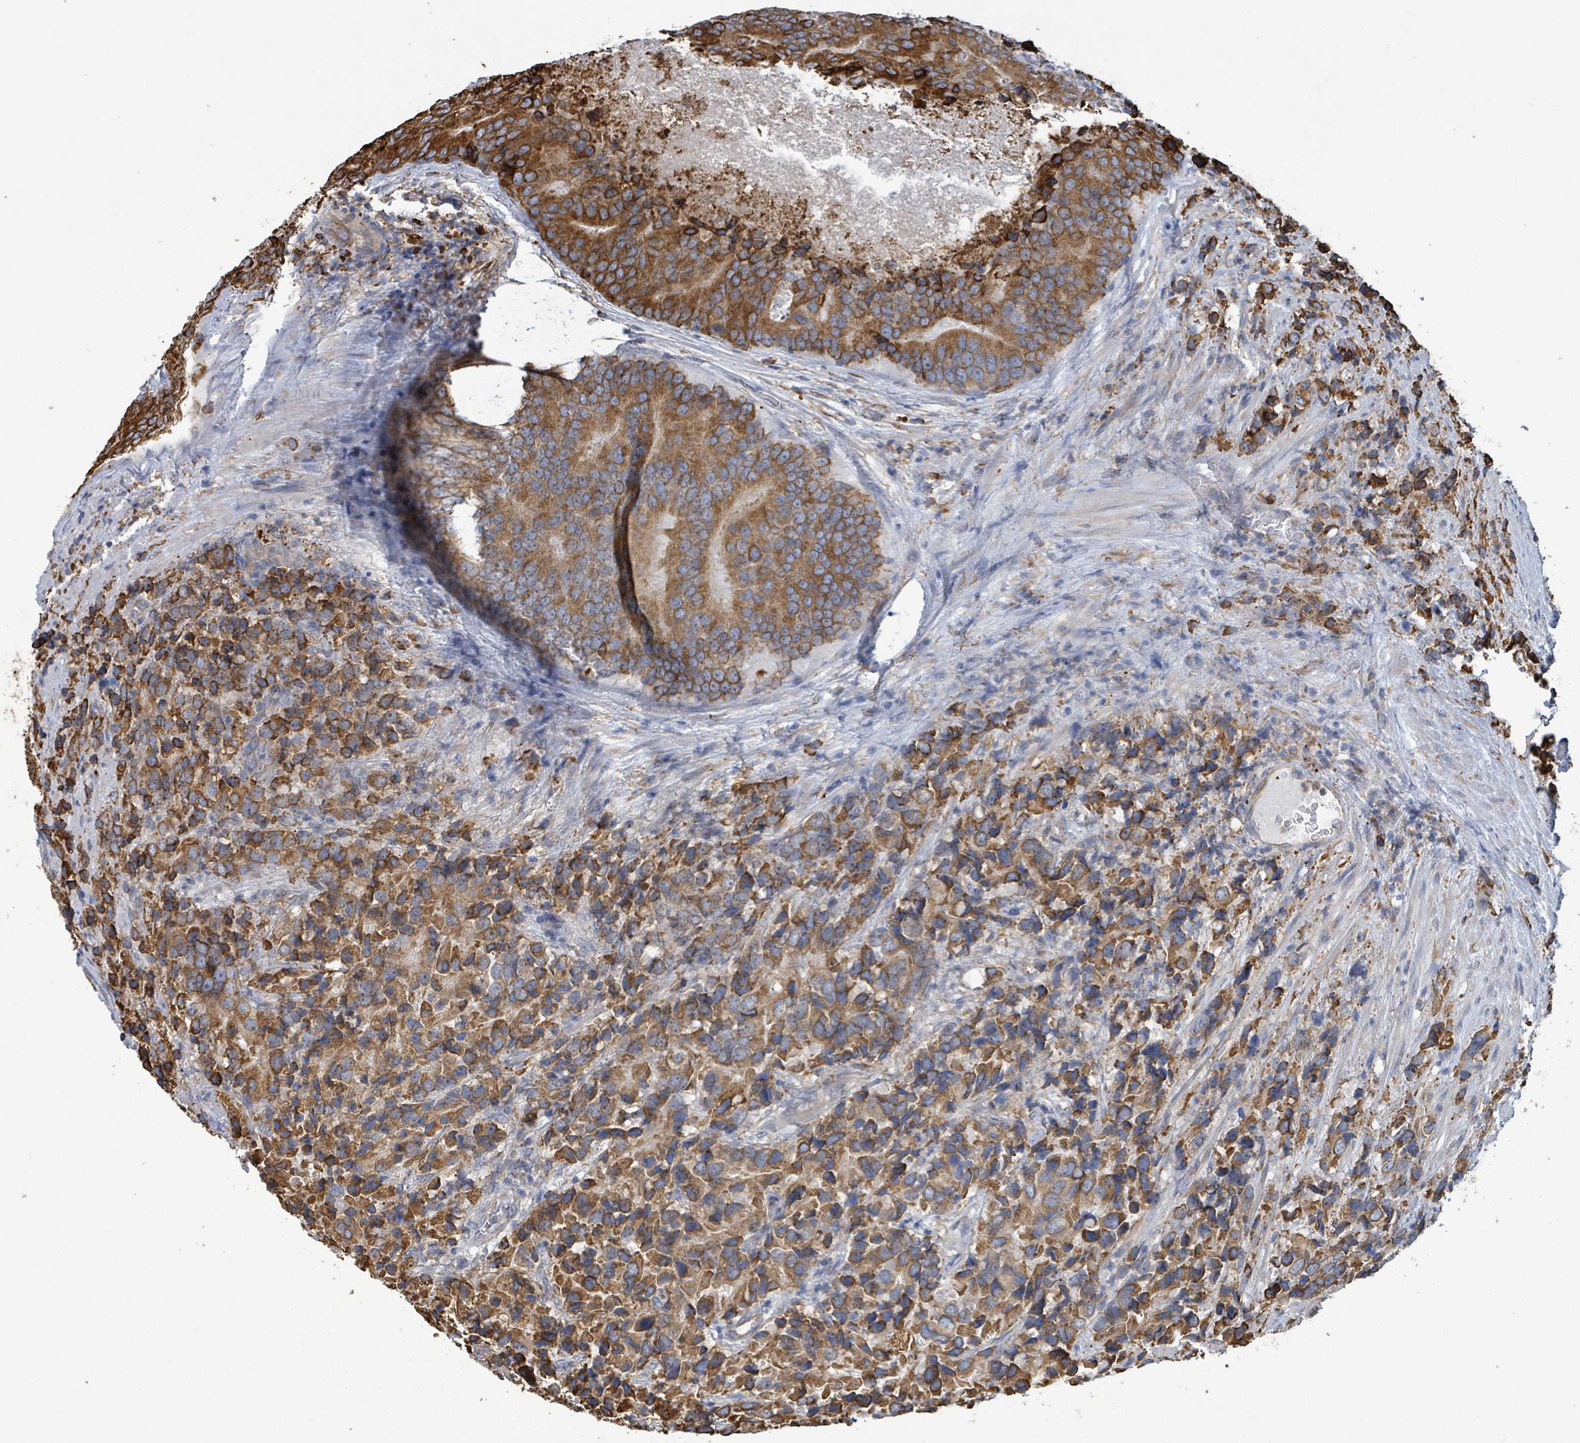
{"staining": {"intensity": "moderate", "quantity": ">75%", "location": "cytoplasmic/membranous"}, "tissue": "prostate cancer", "cell_type": "Tumor cells", "image_type": "cancer", "snomed": [{"axis": "morphology", "description": "Adenocarcinoma, High grade"}, {"axis": "topography", "description": "Prostate"}], "caption": "Moderate cytoplasmic/membranous positivity for a protein is appreciated in approximately >75% of tumor cells of prostate cancer (adenocarcinoma (high-grade)) using immunohistochemistry.", "gene": "RFPL4A", "patient": {"sex": "male", "age": 62}}